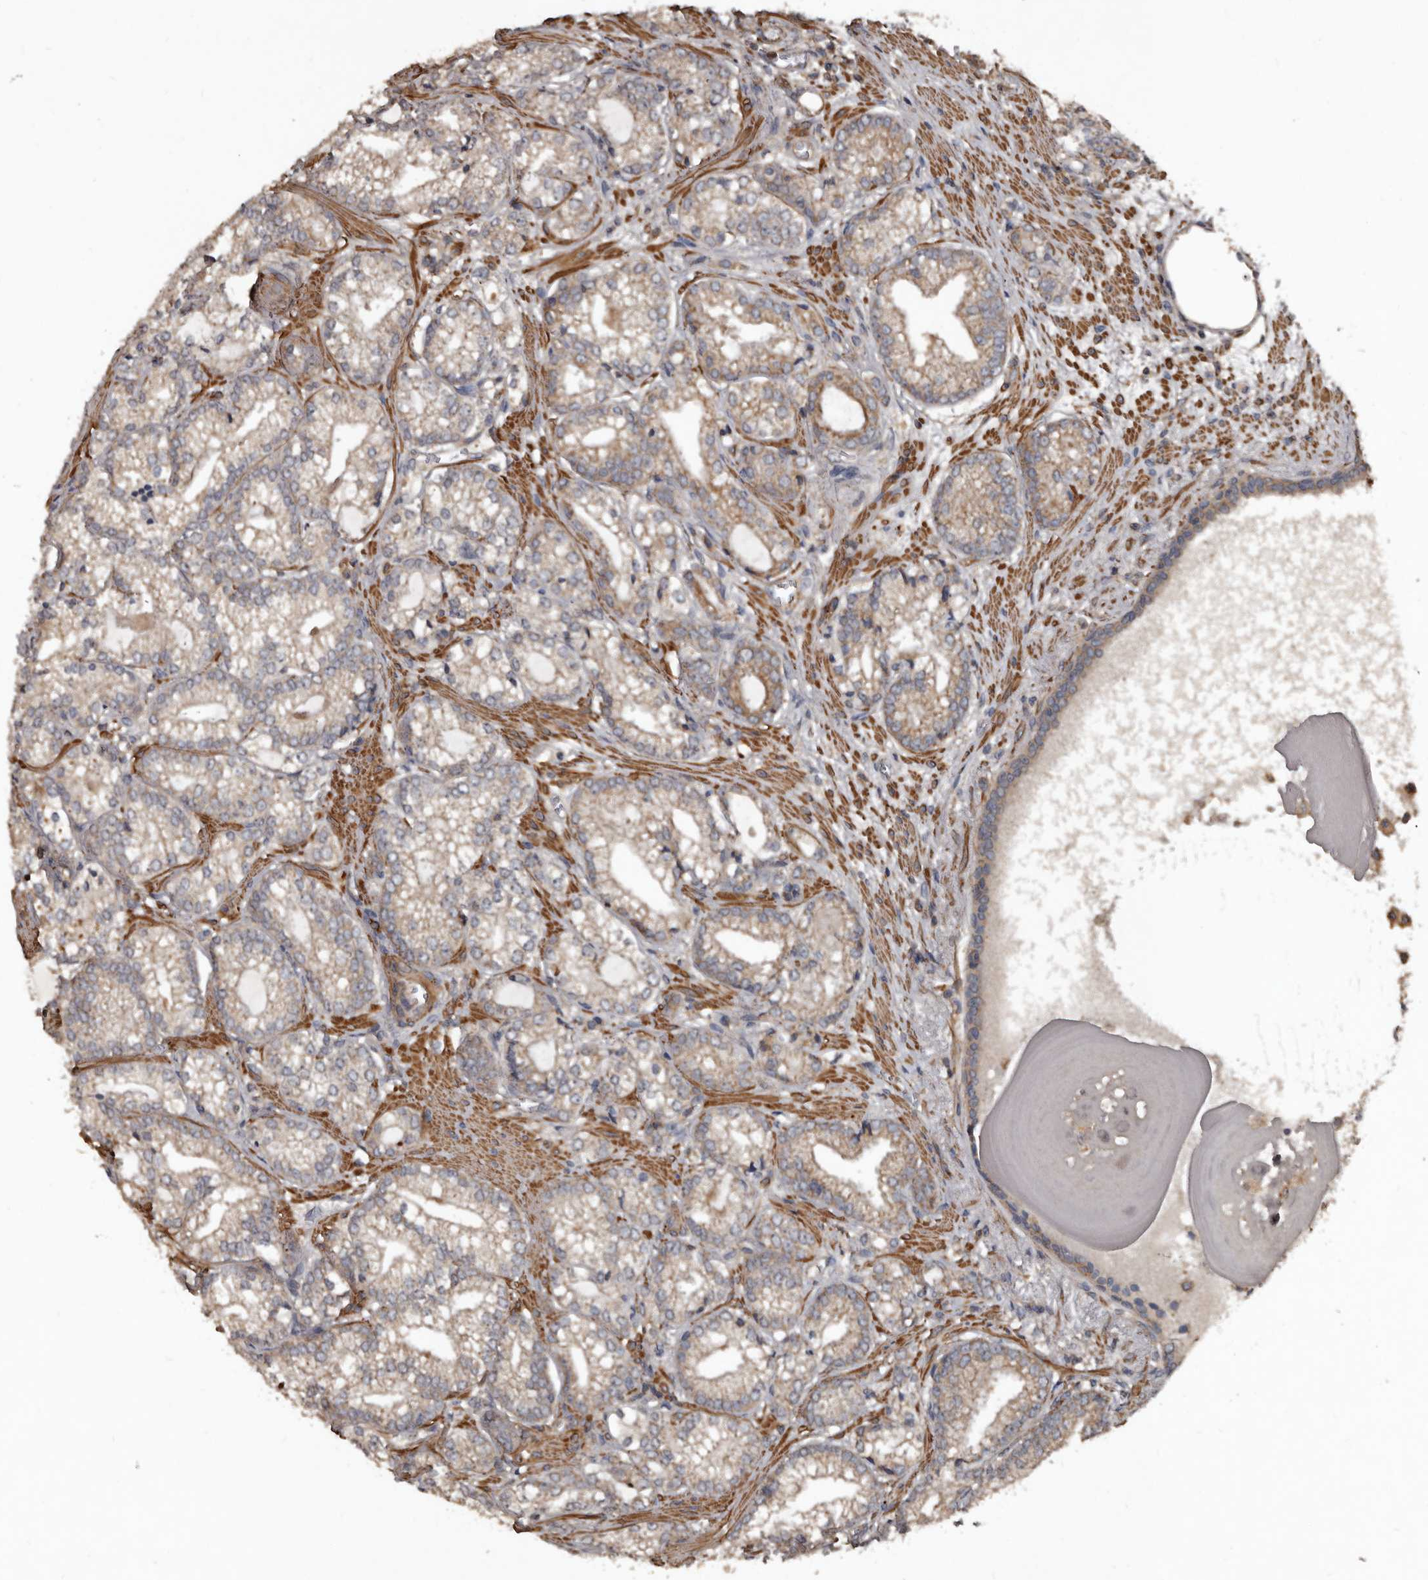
{"staining": {"intensity": "weak", "quantity": "<25%", "location": "cytoplasmic/membranous"}, "tissue": "prostate cancer", "cell_type": "Tumor cells", "image_type": "cancer", "snomed": [{"axis": "morphology", "description": "Normal morphology"}, {"axis": "morphology", "description": "Adenocarcinoma, Low grade"}, {"axis": "topography", "description": "Prostate"}], "caption": "Micrograph shows no protein positivity in tumor cells of low-grade adenocarcinoma (prostate) tissue.", "gene": "GREB1", "patient": {"sex": "male", "age": 72}}